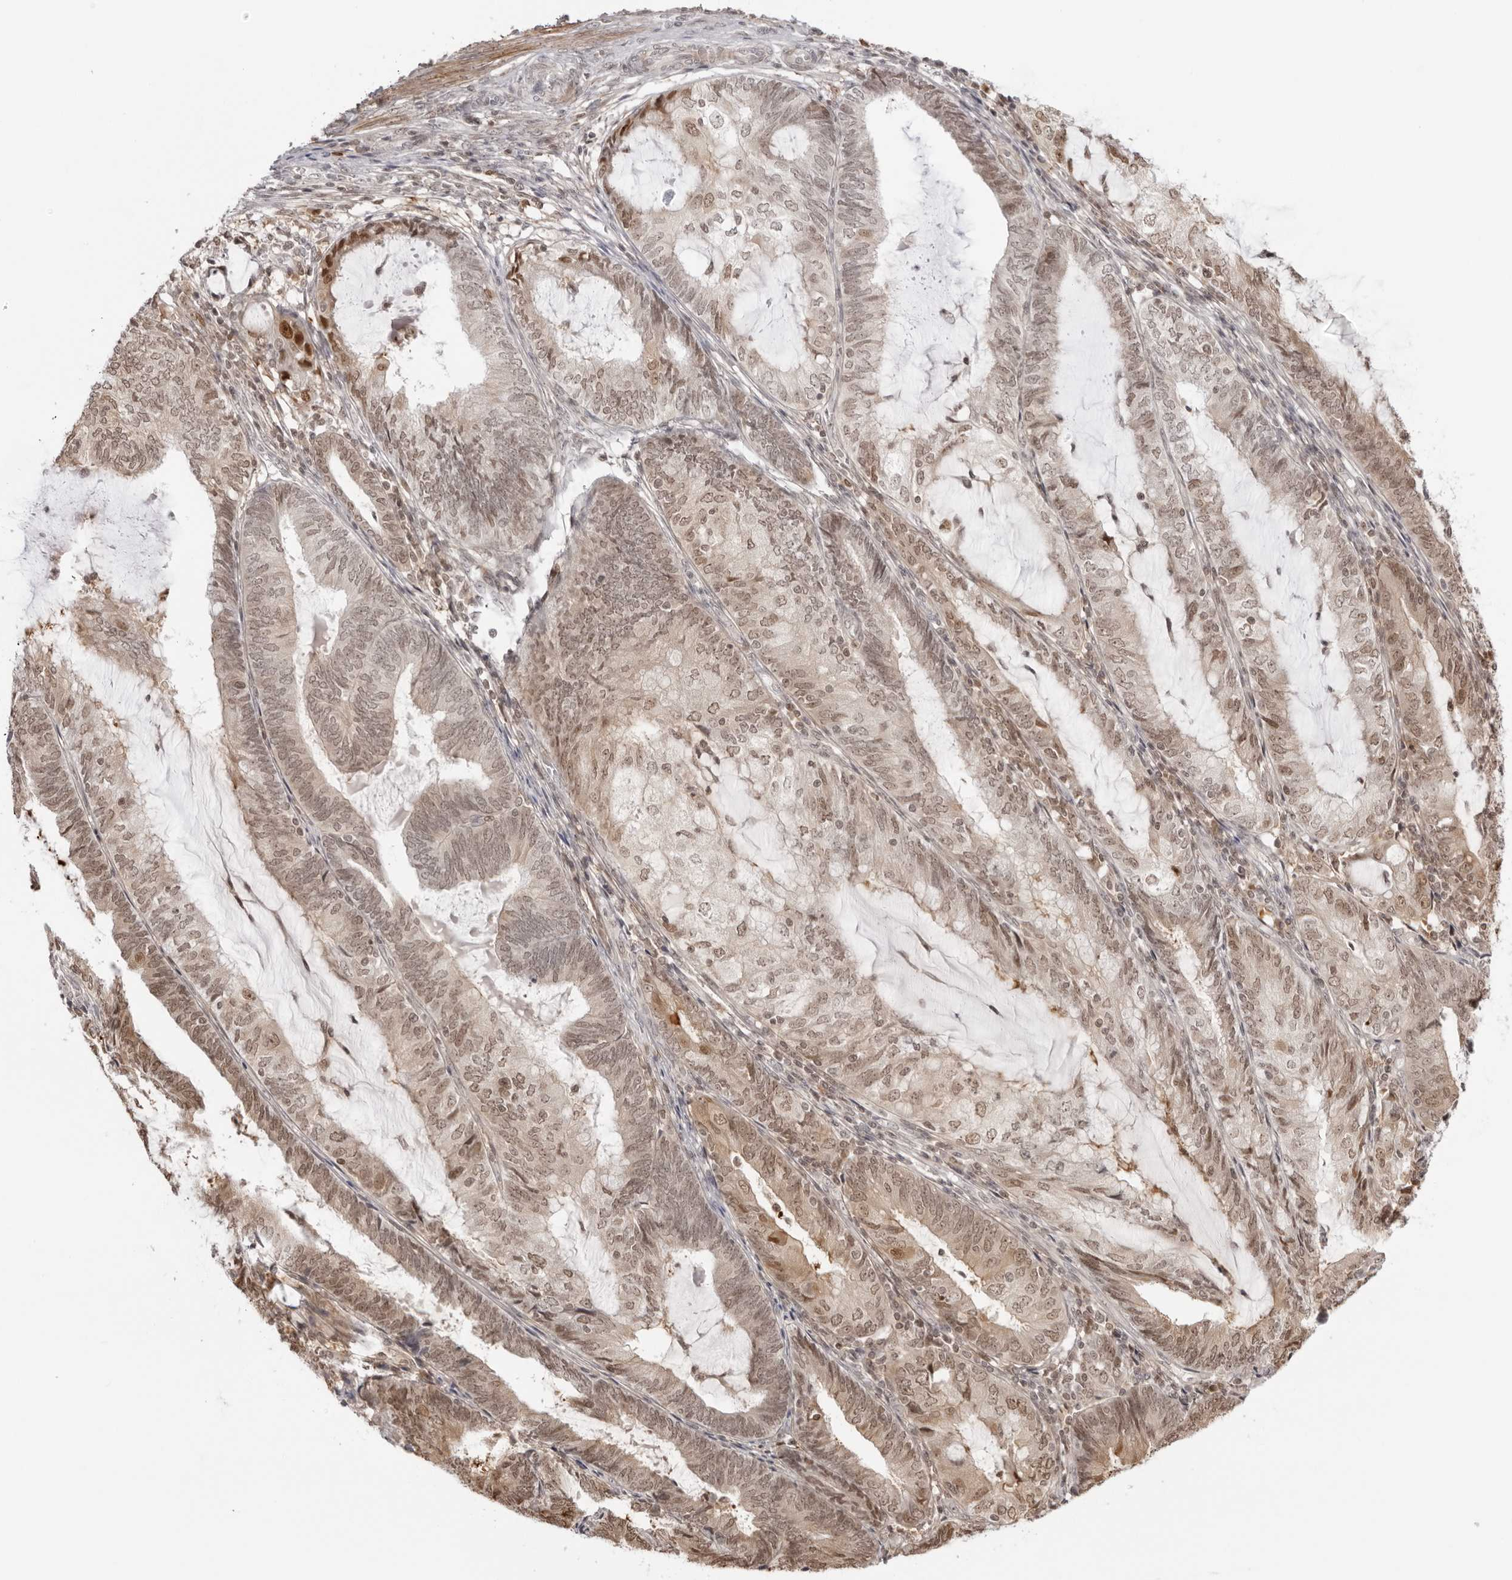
{"staining": {"intensity": "moderate", "quantity": "<25%", "location": "nuclear"}, "tissue": "endometrial cancer", "cell_type": "Tumor cells", "image_type": "cancer", "snomed": [{"axis": "morphology", "description": "Adenocarcinoma, NOS"}, {"axis": "topography", "description": "Endometrium"}], "caption": "Human endometrial cancer (adenocarcinoma) stained for a protein (brown) displays moderate nuclear positive staining in about <25% of tumor cells.", "gene": "RNF146", "patient": {"sex": "female", "age": 81}}